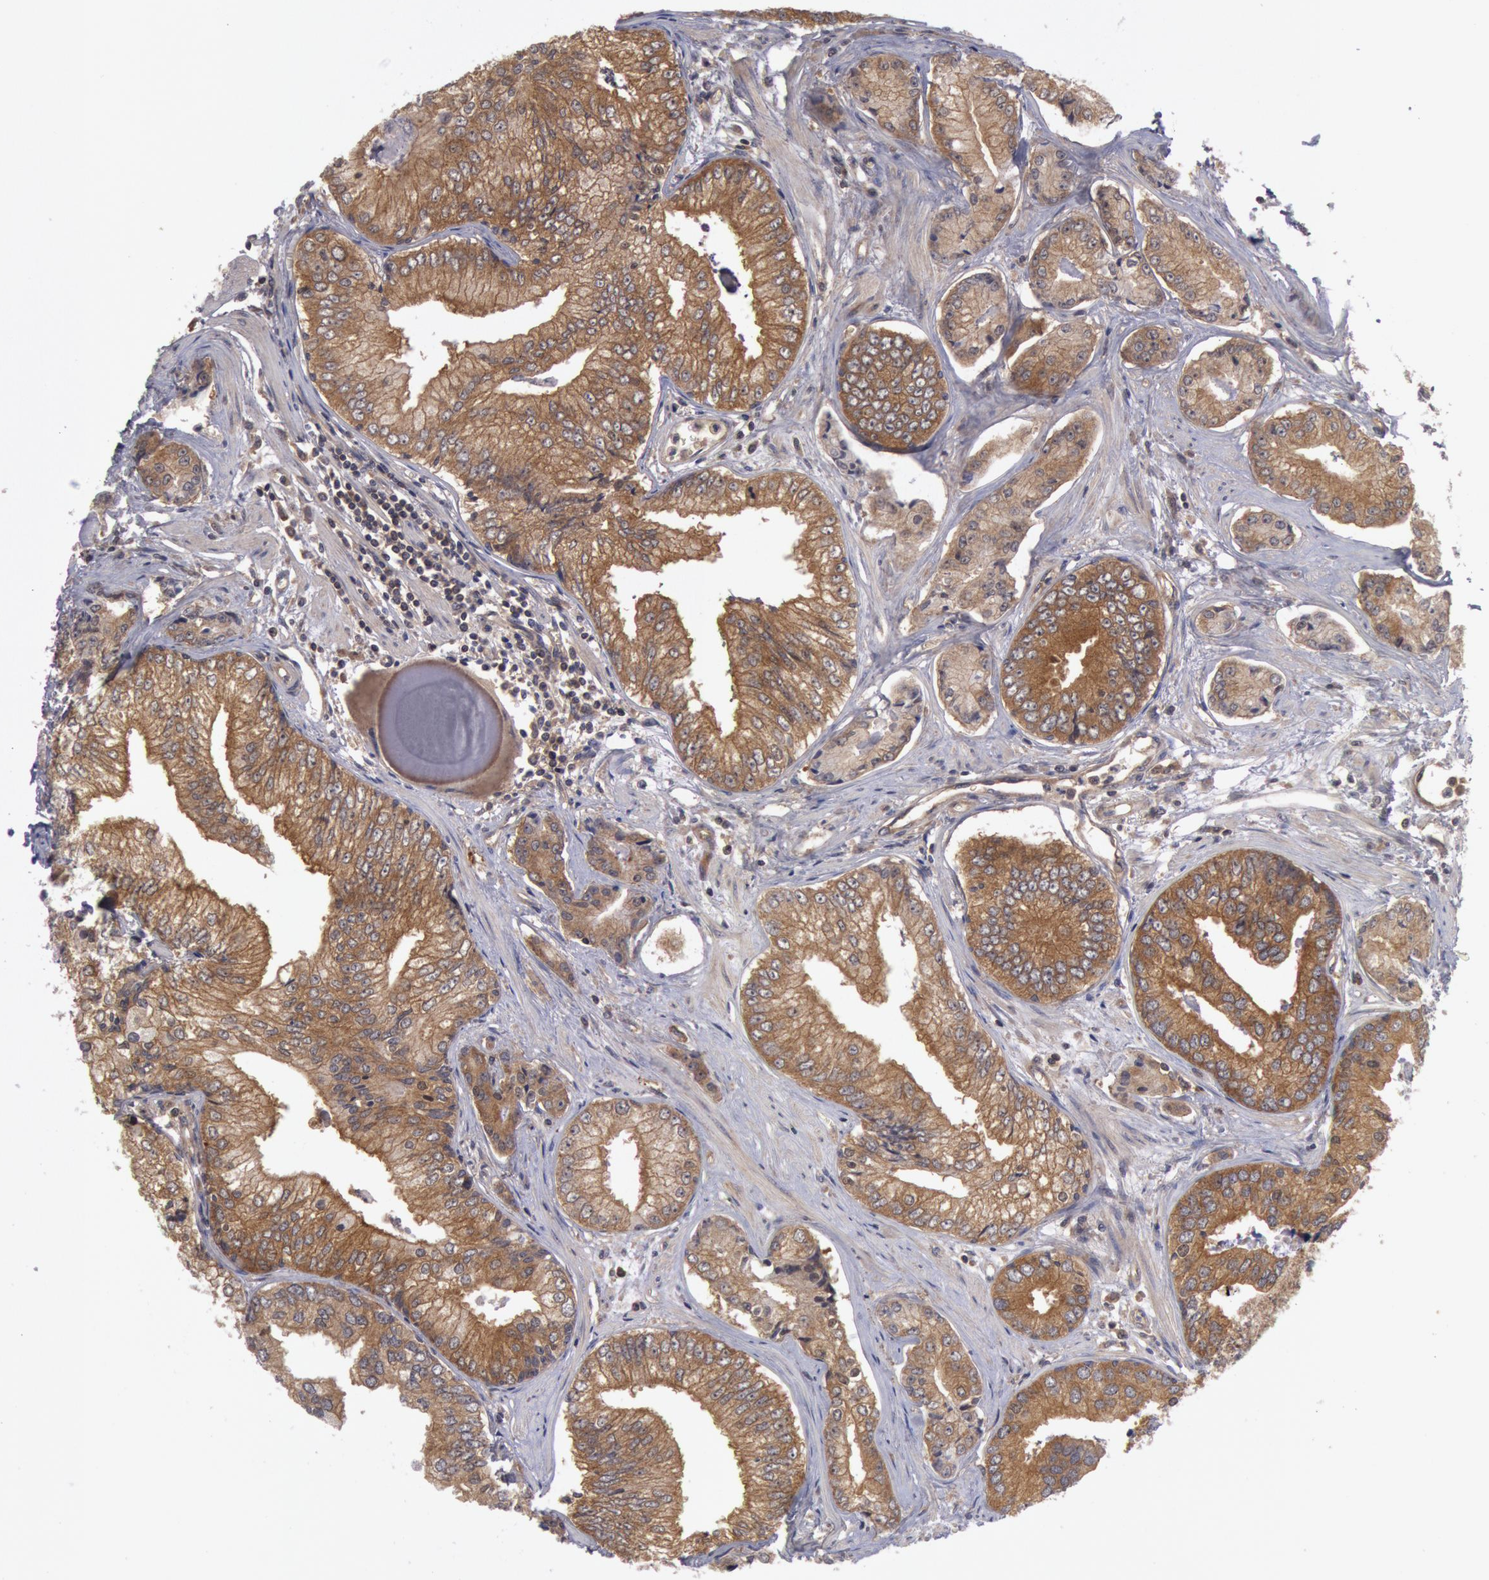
{"staining": {"intensity": "moderate", "quantity": ">75%", "location": "cytoplasmic/membranous"}, "tissue": "prostate cancer", "cell_type": "Tumor cells", "image_type": "cancer", "snomed": [{"axis": "morphology", "description": "Adenocarcinoma, High grade"}, {"axis": "topography", "description": "Prostate"}], "caption": "High-power microscopy captured an IHC micrograph of prostate cancer (adenocarcinoma (high-grade)), revealing moderate cytoplasmic/membranous positivity in about >75% of tumor cells.", "gene": "BRAF", "patient": {"sex": "male", "age": 56}}